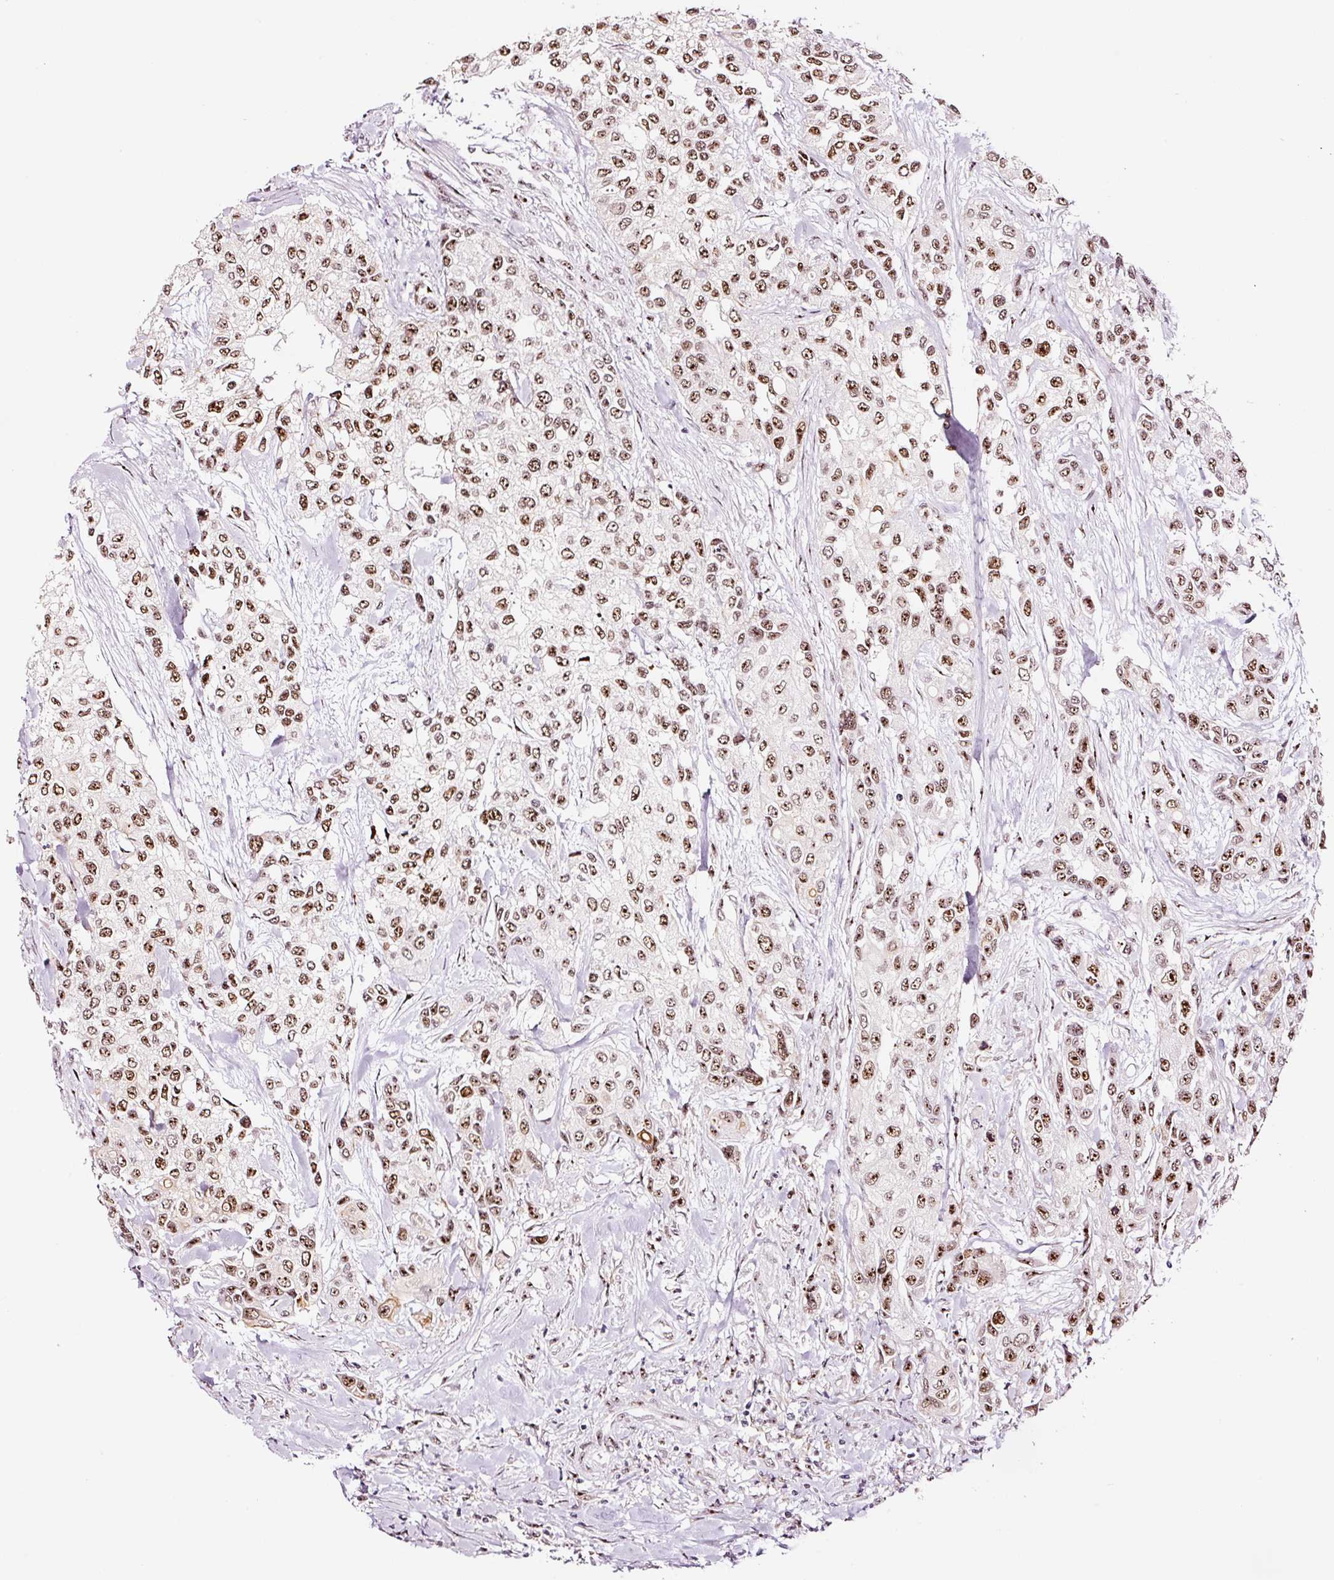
{"staining": {"intensity": "strong", "quantity": ">75%", "location": "nuclear"}, "tissue": "urothelial cancer", "cell_type": "Tumor cells", "image_type": "cancer", "snomed": [{"axis": "morphology", "description": "Normal tissue, NOS"}, {"axis": "morphology", "description": "Urothelial carcinoma, High grade"}, {"axis": "topography", "description": "Vascular tissue"}, {"axis": "topography", "description": "Urinary bladder"}], "caption": "High-grade urothelial carcinoma was stained to show a protein in brown. There is high levels of strong nuclear positivity in about >75% of tumor cells. (Stains: DAB in brown, nuclei in blue, Microscopy: brightfield microscopy at high magnification).", "gene": "GNL3", "patient": {"sex": "female", "age": 56}}